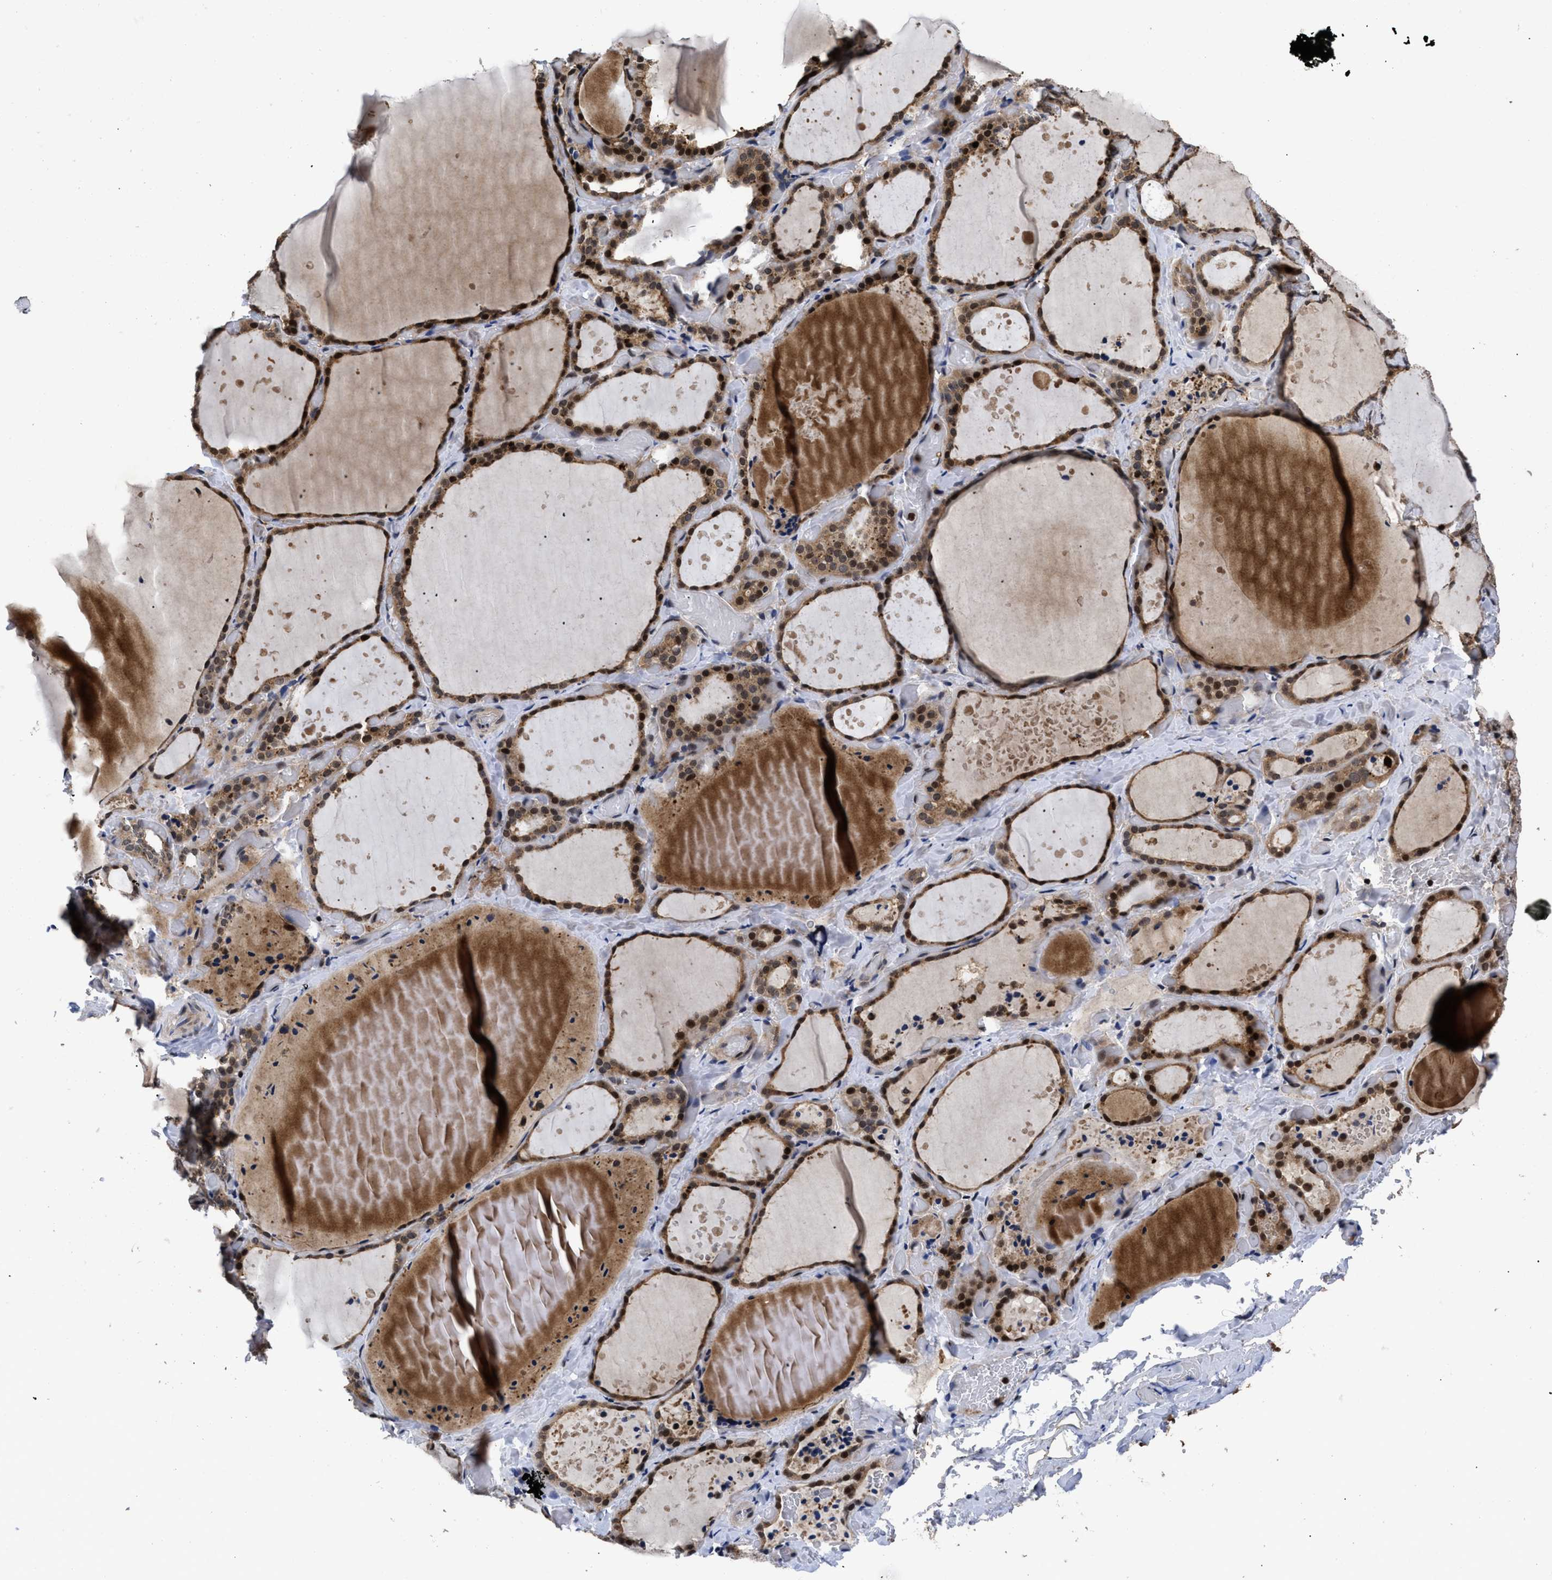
{"staining": {"intensity": "moderate", "quantity": ">75%", "location": "cytoplasmic/membranous,nuclear"}, "tissue": "thyroid gland", "cell_type": "Glandular cells", "image_type": "normal", "snomed": [{"axis": "morphology", "description": "Normal tissue, NOS"}, {"axis": "topography", "description": "Thyroid gland"}], "caption": "Human thyroid gland stained with a brown dye reveals moderate cytoplasmic/membranous,nuclear positive staining in approximately >75% of glandular cells.", "gene": "FAM200A", "patient": {"sex": "female", "age": 44}}